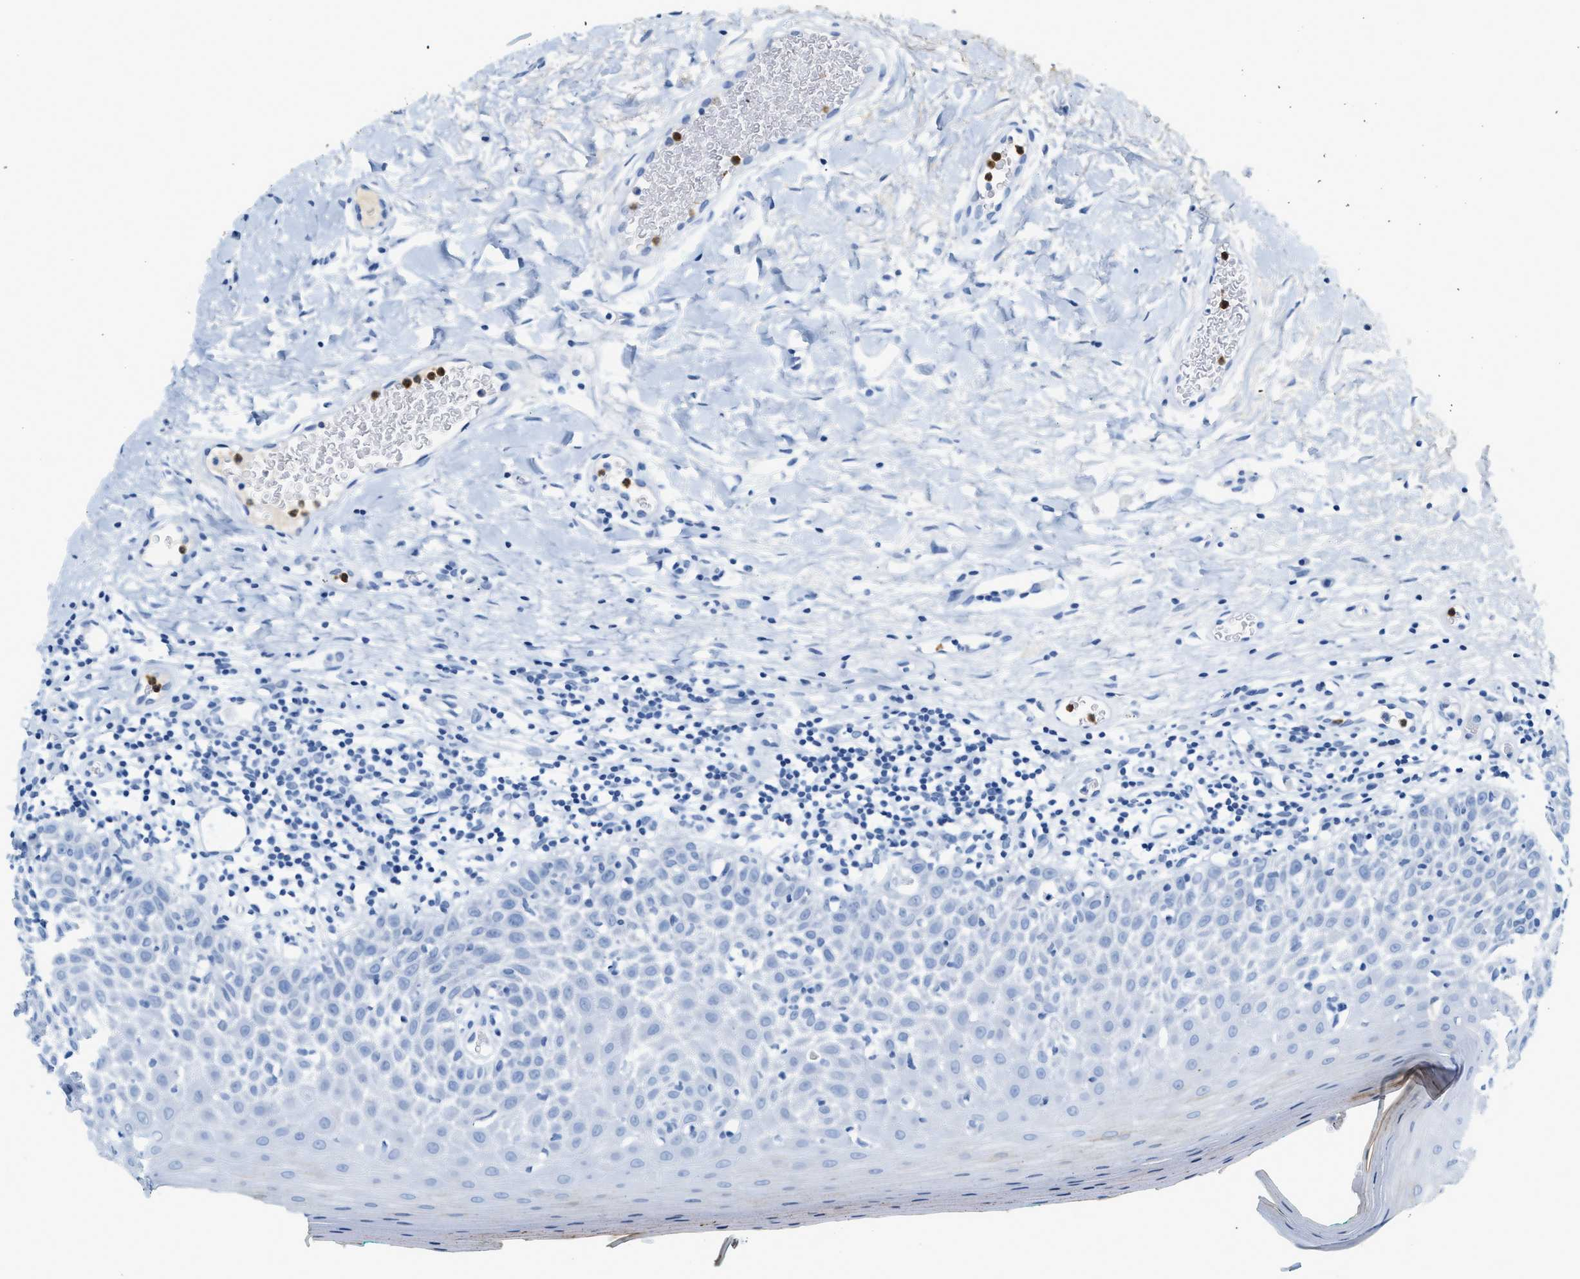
{"staining": {"intensity": "negative", "quantity": "none", "location": "none"}, "tissue": "oral mucosa", "cell_type": "Squamous epithelial cells", "image_type": "normal", "snomed": [{"axis": "morphology", "description": "Normal tissue, NOS"}, {"axis": "topography", "description": "Skeletal muscle"}, {"axis": "topography", "description": "Oral tissue"}], "caption": "Immunohistochemistry photomicrograph of normal oral mucosa stained for a protein (brown), which reveals no expression in squamous epithelial cells. (Brightfield microscopy of DAB IHC at high magnification).", "gene": "LCN2", "patient": {"sex": "male", "age": 58}}